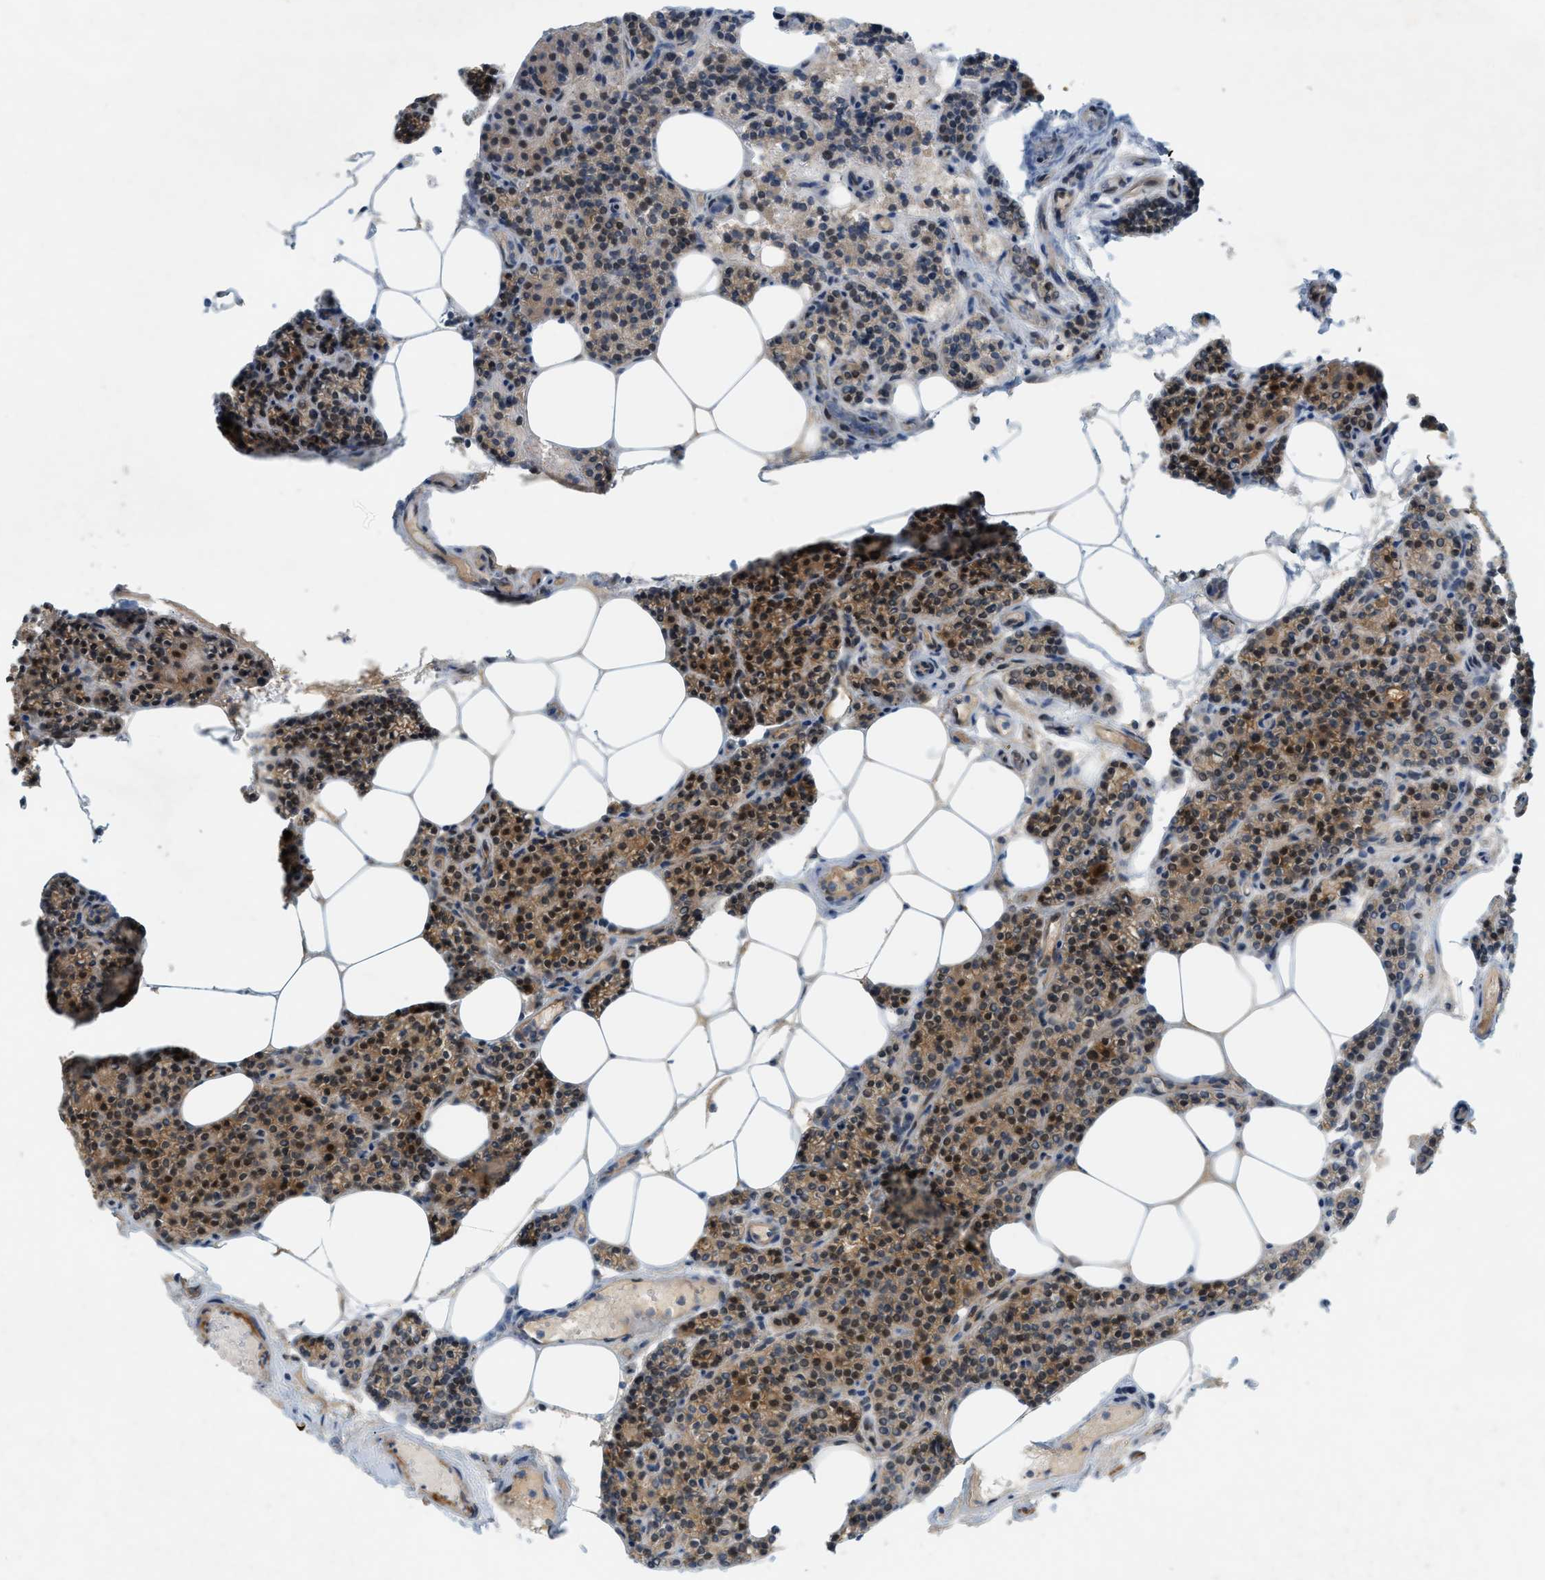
{"staining": {"intensity": "moderate", "quantity": ">75%", "location": "cytoplasmic/membranous,nuclear"}, "tissue": "parathyroid gland", "cell_type": "Glandular cells", "image_type": "normal", "snomed": [{"axis": "morphology", "description": "Normal tissue, NOS"}, {"axis": "morphology", "description": "Adenoma, NOS"}, {"axis": "topography", "description": "Parathyroid gland"}], "caption": "Immunohistochemistry of unremarkable human parathyroid gland reveals medium levels of moderate cytoplasmic/membranous,nuclear expression in about >75% of glandular cells. (Brightfield microscopy of DAB IHC at high magnification).", "gene": "PDCL3", "patient": {"sex": "female", "age": 70}}